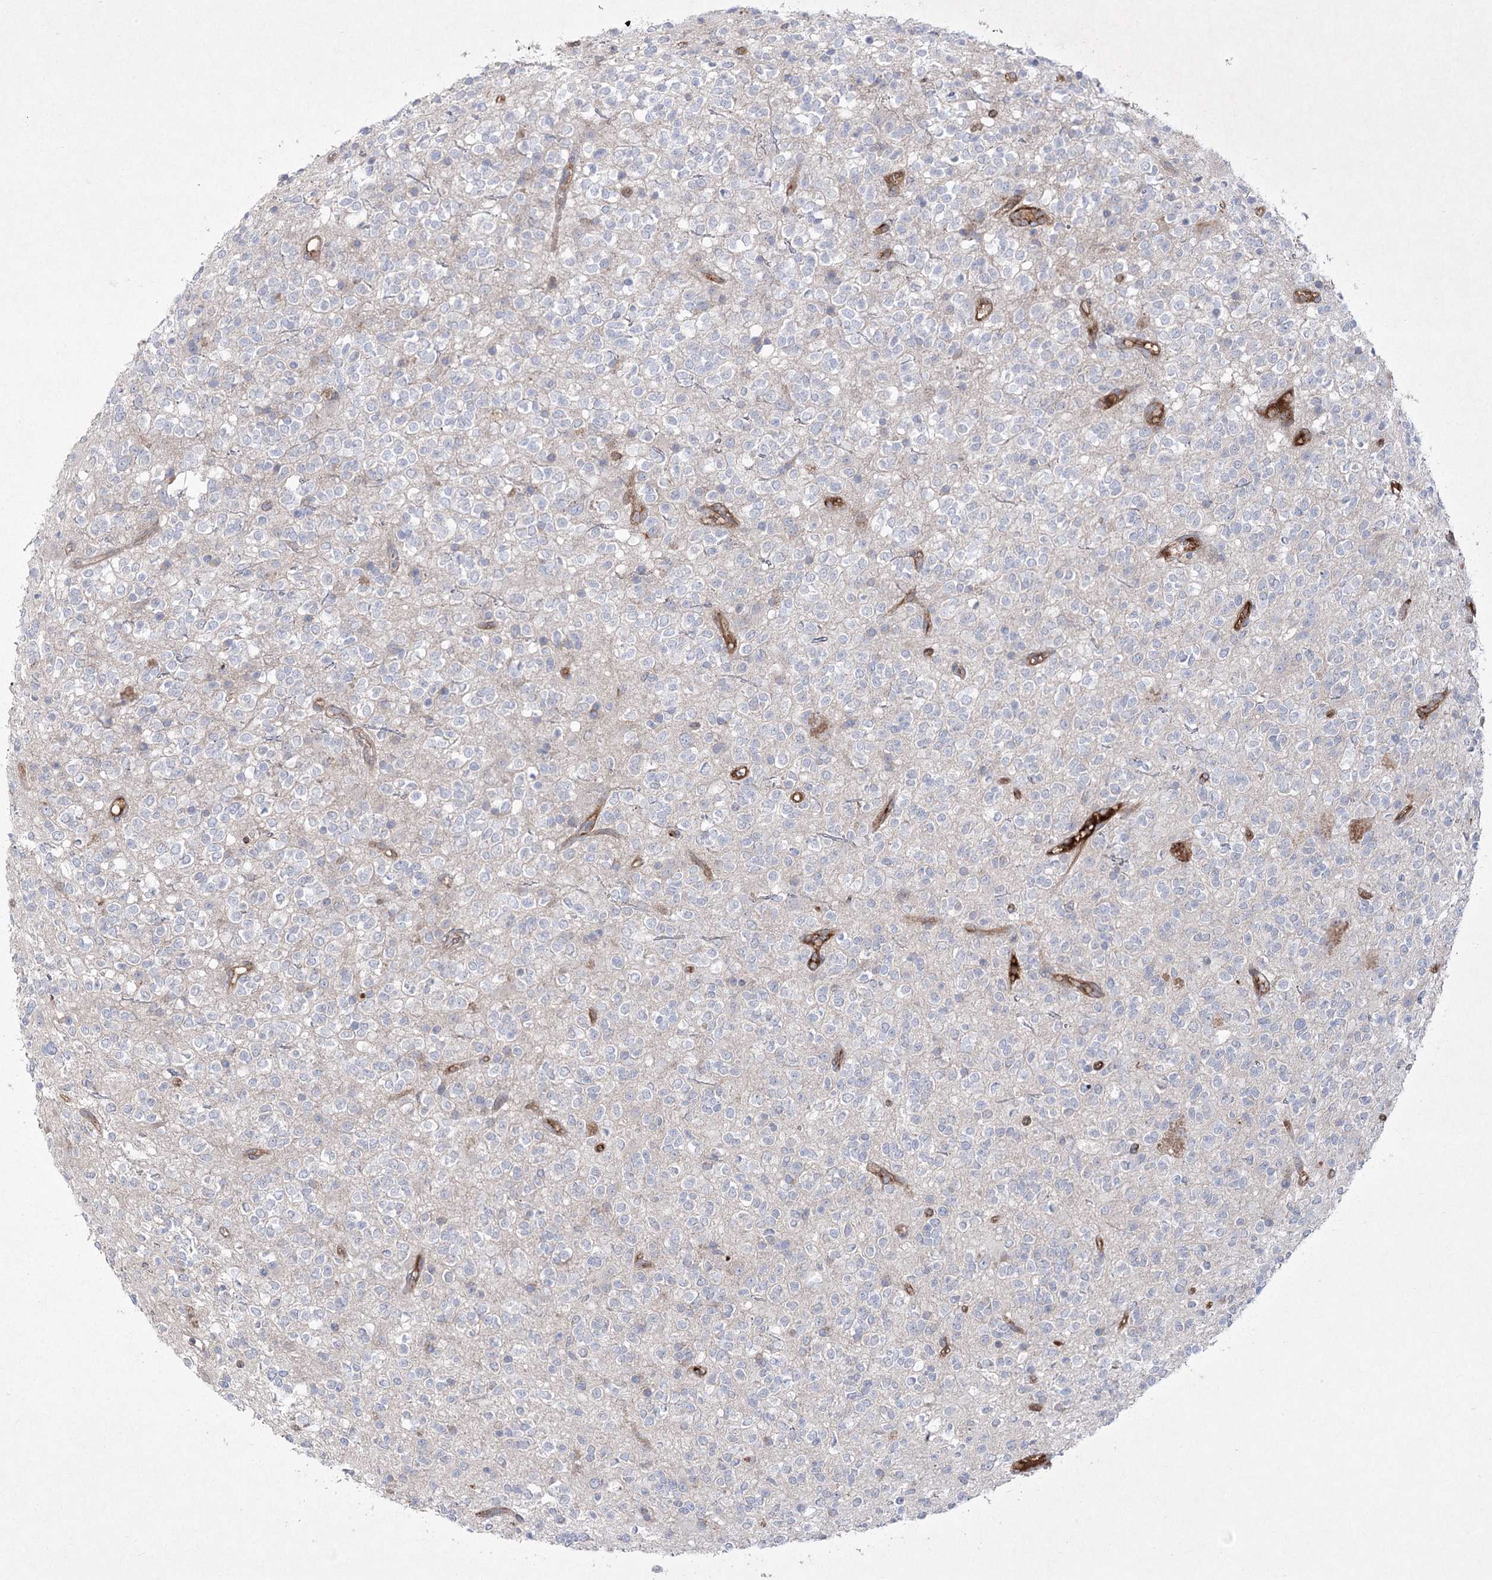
{"staining": {"intensity": "negative", "quantity": "none", "location": "none"}, "tissue": "glioma", "cell_type": "Tumor cells", "image_type": "cancer", "snomed": [{"axis": "morphology", "description": "Glioma, malignant, High grade"}, {"axis": "topography", "description": "Brain"}], "caption": "Glioma was stained to show a protein in brown. There is no significant positivity in tumor cells. (Brightfield microscopy of DAB immunohistochemistry (IHC) at high magnification).", "gene": "PLEKHA5", "patient": {"sex": "male", "age": 34}}